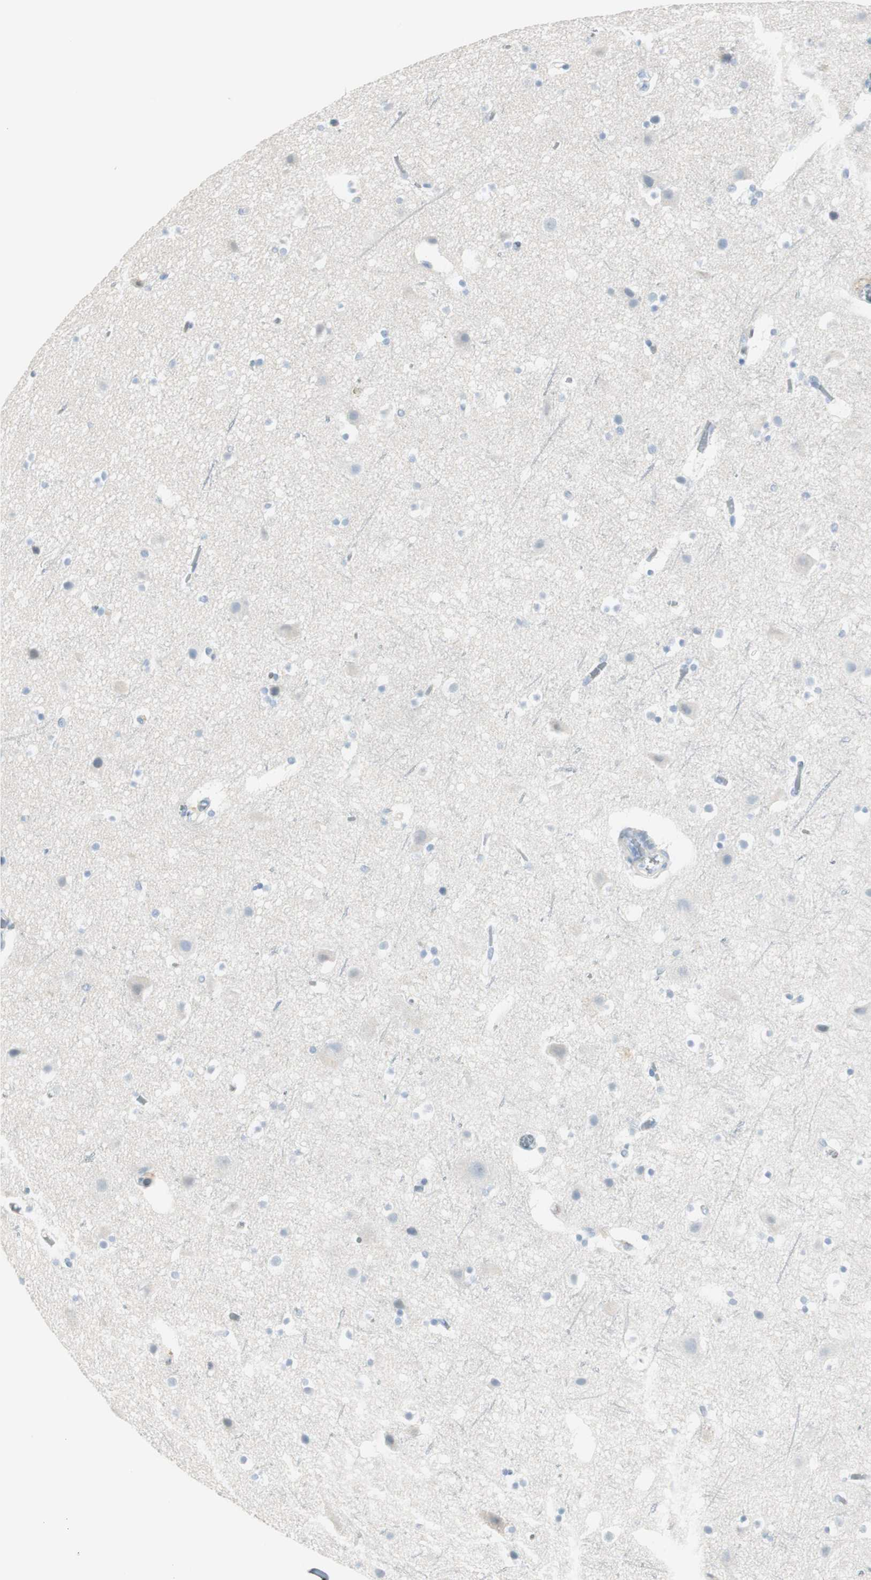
{"staining": {"intensity": "negative", "quantity": "none", "location": "none"}, "tissue": "cerebral cortex", "cell_type": "Endothelial cells", "image_type": "normal", "snomed": [{"axis": "morphology", "description": "Normal tissue, NOS"}, {"axis": "topography", "description": "Cerebral cortex"}], "caption": "The IHC photomicrograph has no significant staining in endothelial cells of cerebral cortex. Nuclei are stained in blue.", "gene": "CDHR5", "patient": {"sex": "male", "age": 45}}